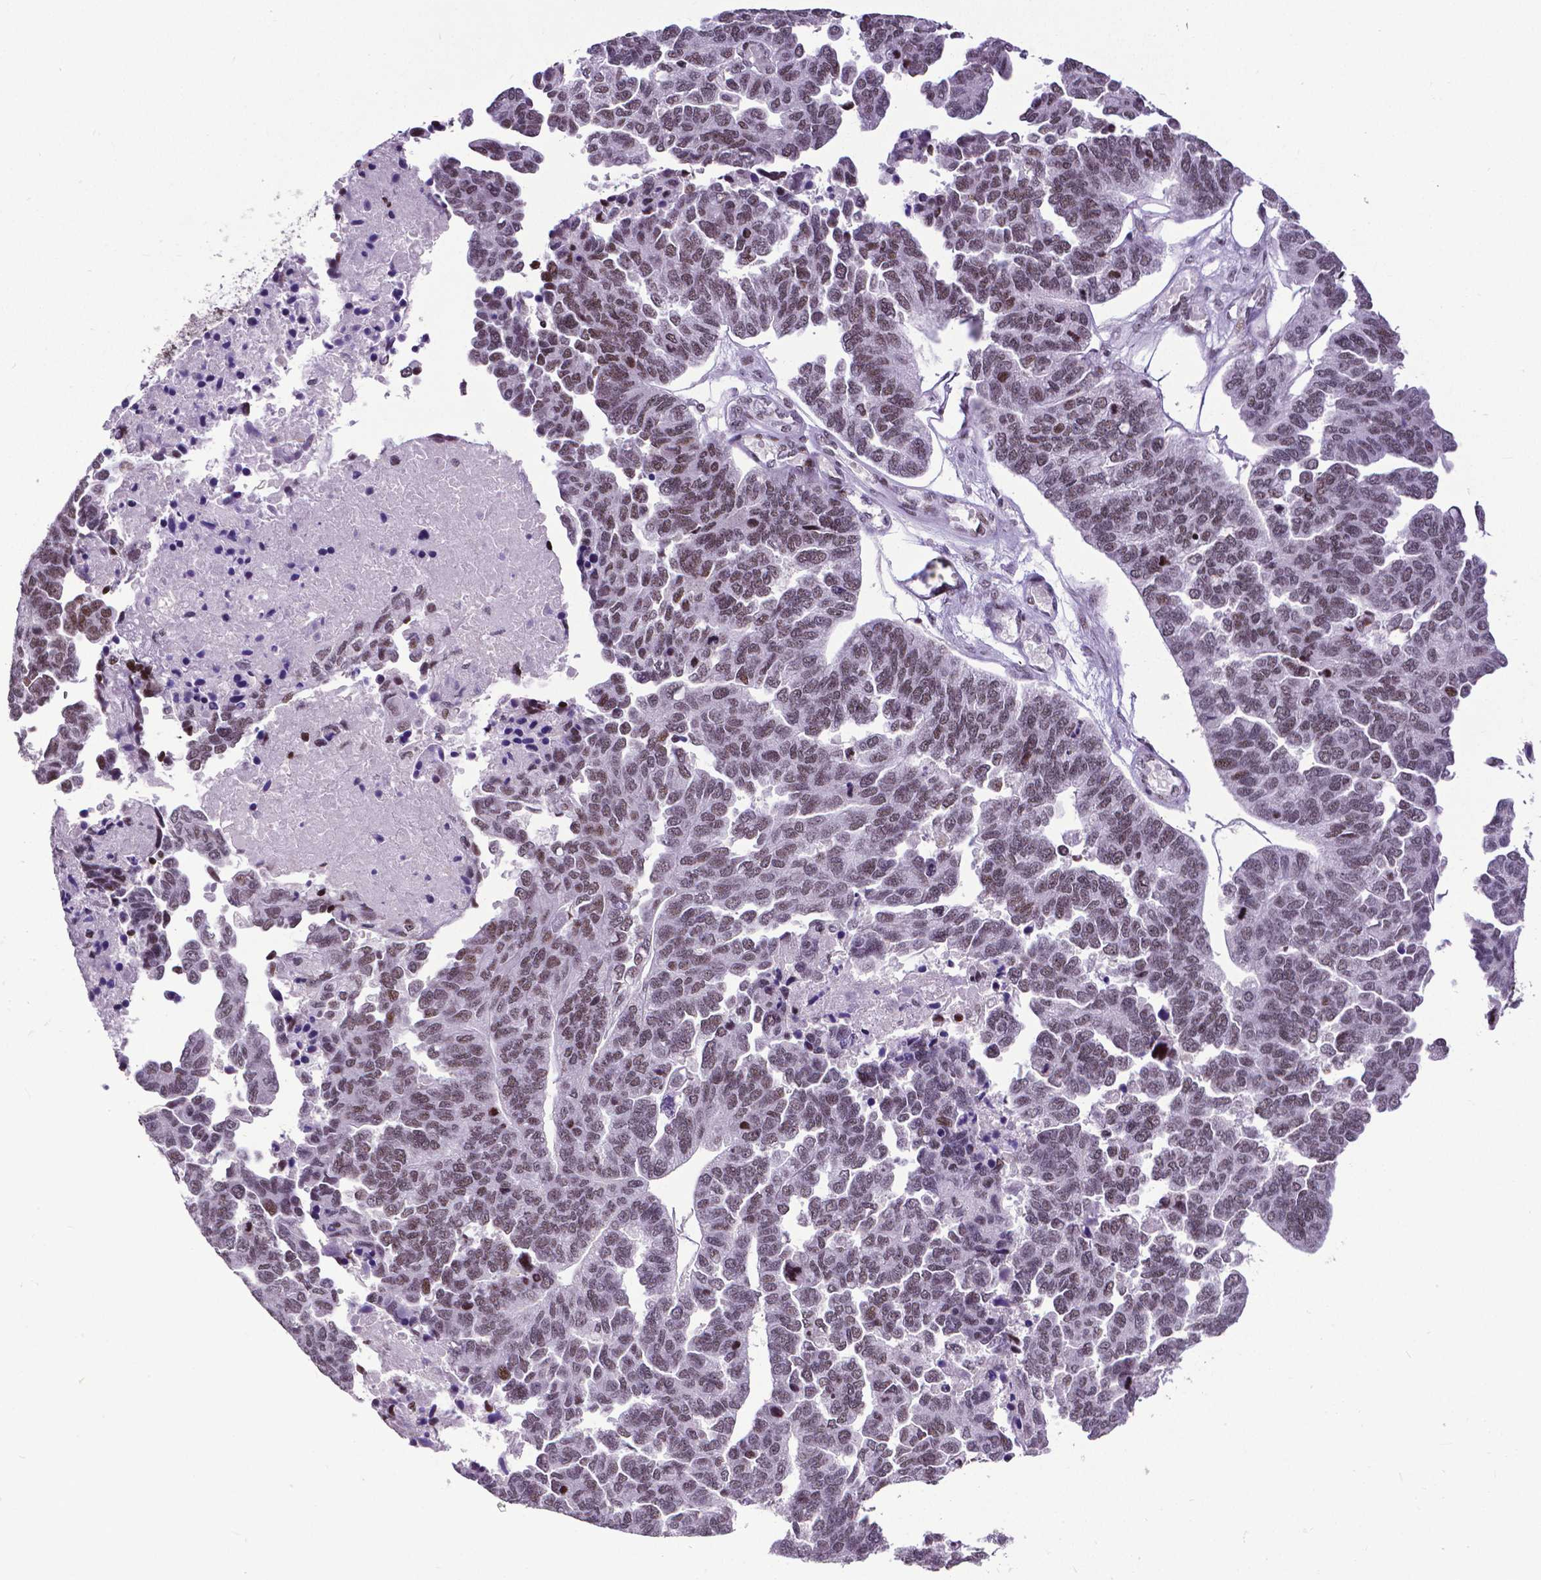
{"staining": {"intensity": "strong", "quantity": "25%-75%", "location": "nuclear"}, "tissue": "ovarian cancer", "cell_type": "Tumor cells", "image_type": "cancer", "snomed": [{"axis": "morphology", "description": "Cystadenocarcinoma, serous, NOS"}, {"axis": "topography", "description": "Ovary"}], "caption": "Human ovarian cancer stained with a protein marker shows strong staining in tumor cells.", "gene": "CTCF", "patient": {"sex": "female", "age": 64}}